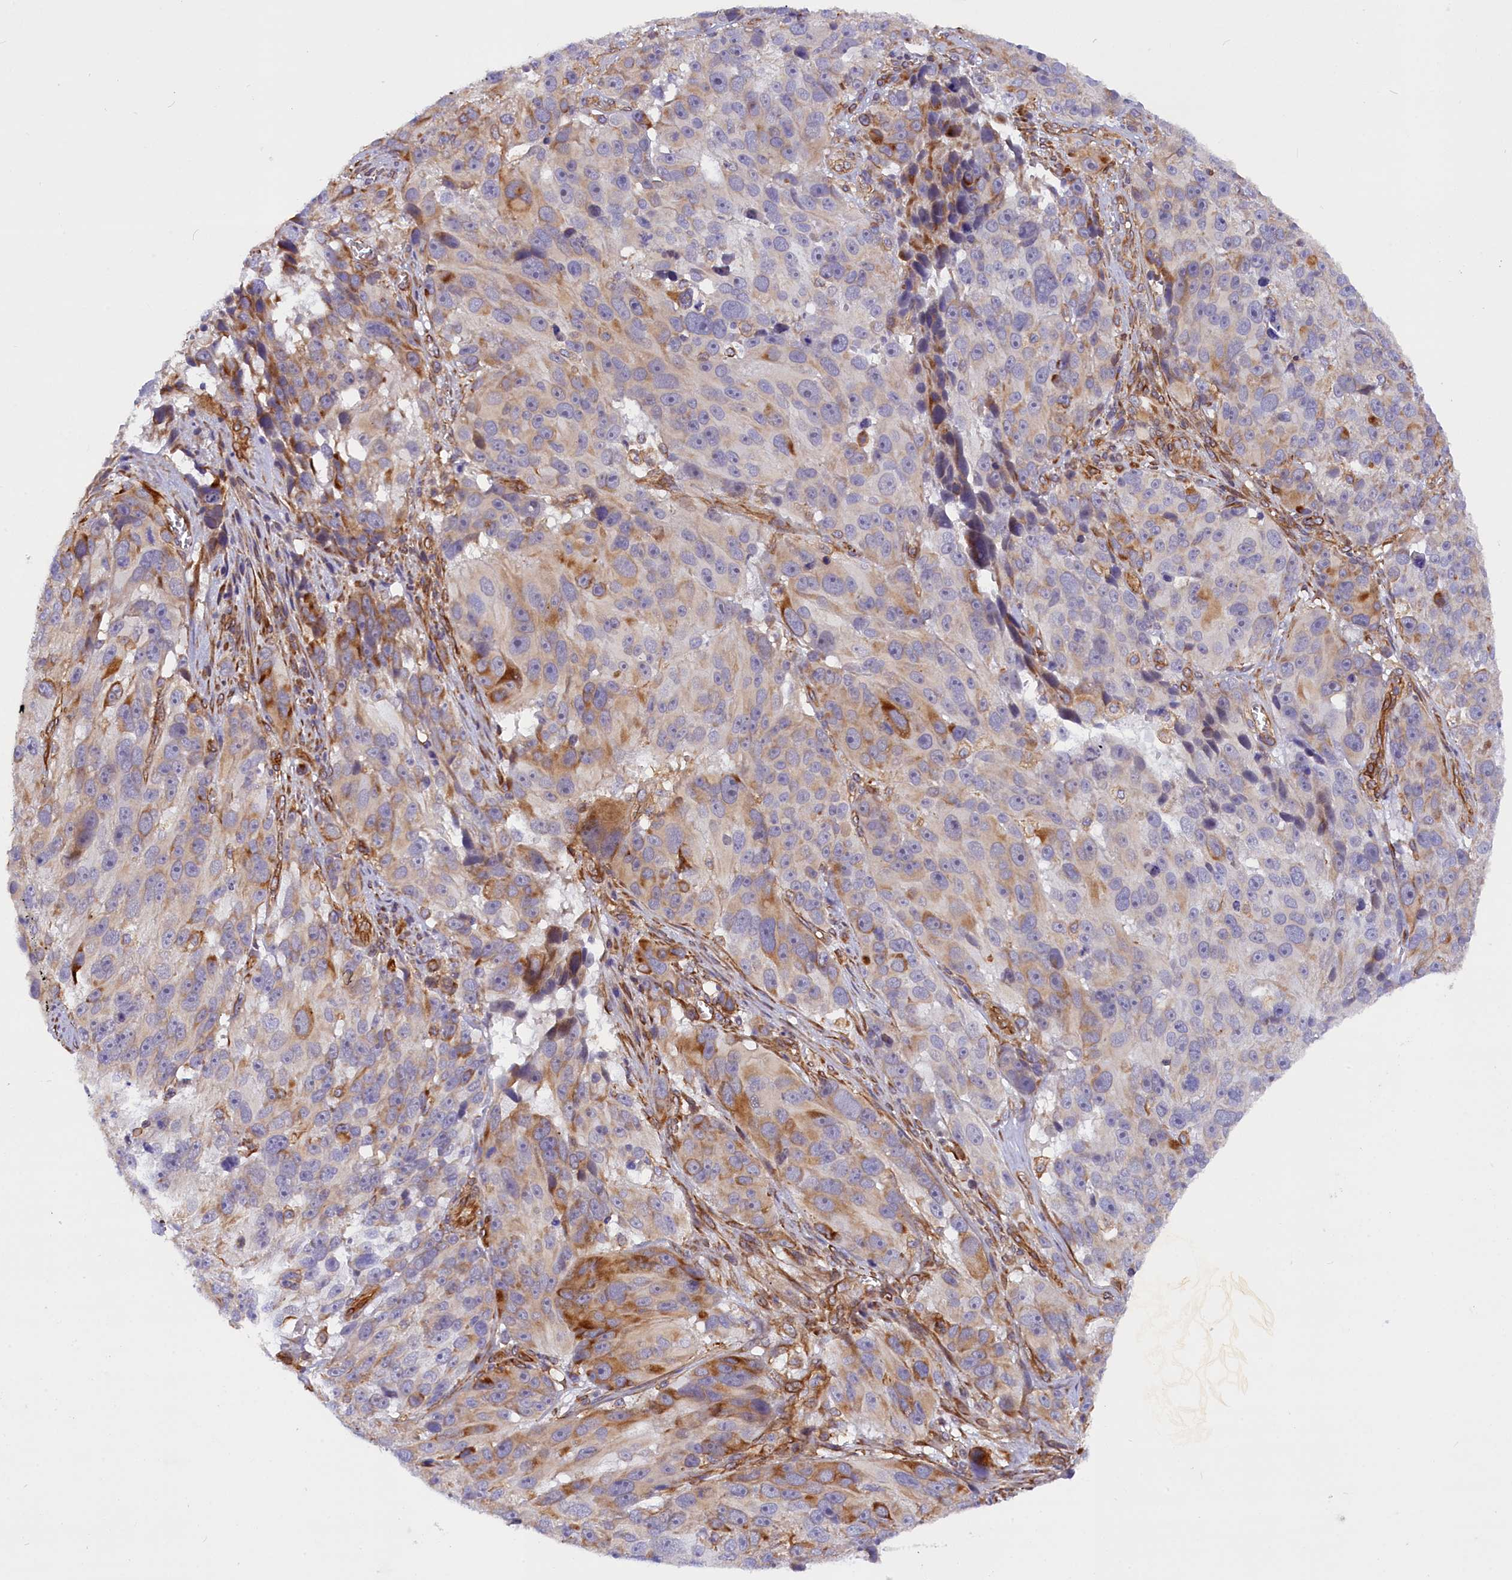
{"staining": {"intensity": "moderate", "quantity": "<25%", "location": "cytoplasmic/membranous"}, "tissue": "melanoma", "cell_type": "Tumor cells", "image_type": "cancer", "snomed": [{"axis": "morphology", "description": "Malignant melanoma, NOS"}, {"axis": "topography", "description": "Skin"}], "caption": "Tumor cells show moderate cytoplasmic/membranous expression in approximately <25% of cells in malignant melanoma. (DAB (3,3'-diaminobenzidine) IHC, brown staining for protein, blue staining for nuclei).", "gene": "MED20", "patient": {"sex": "male", "age": 84}}